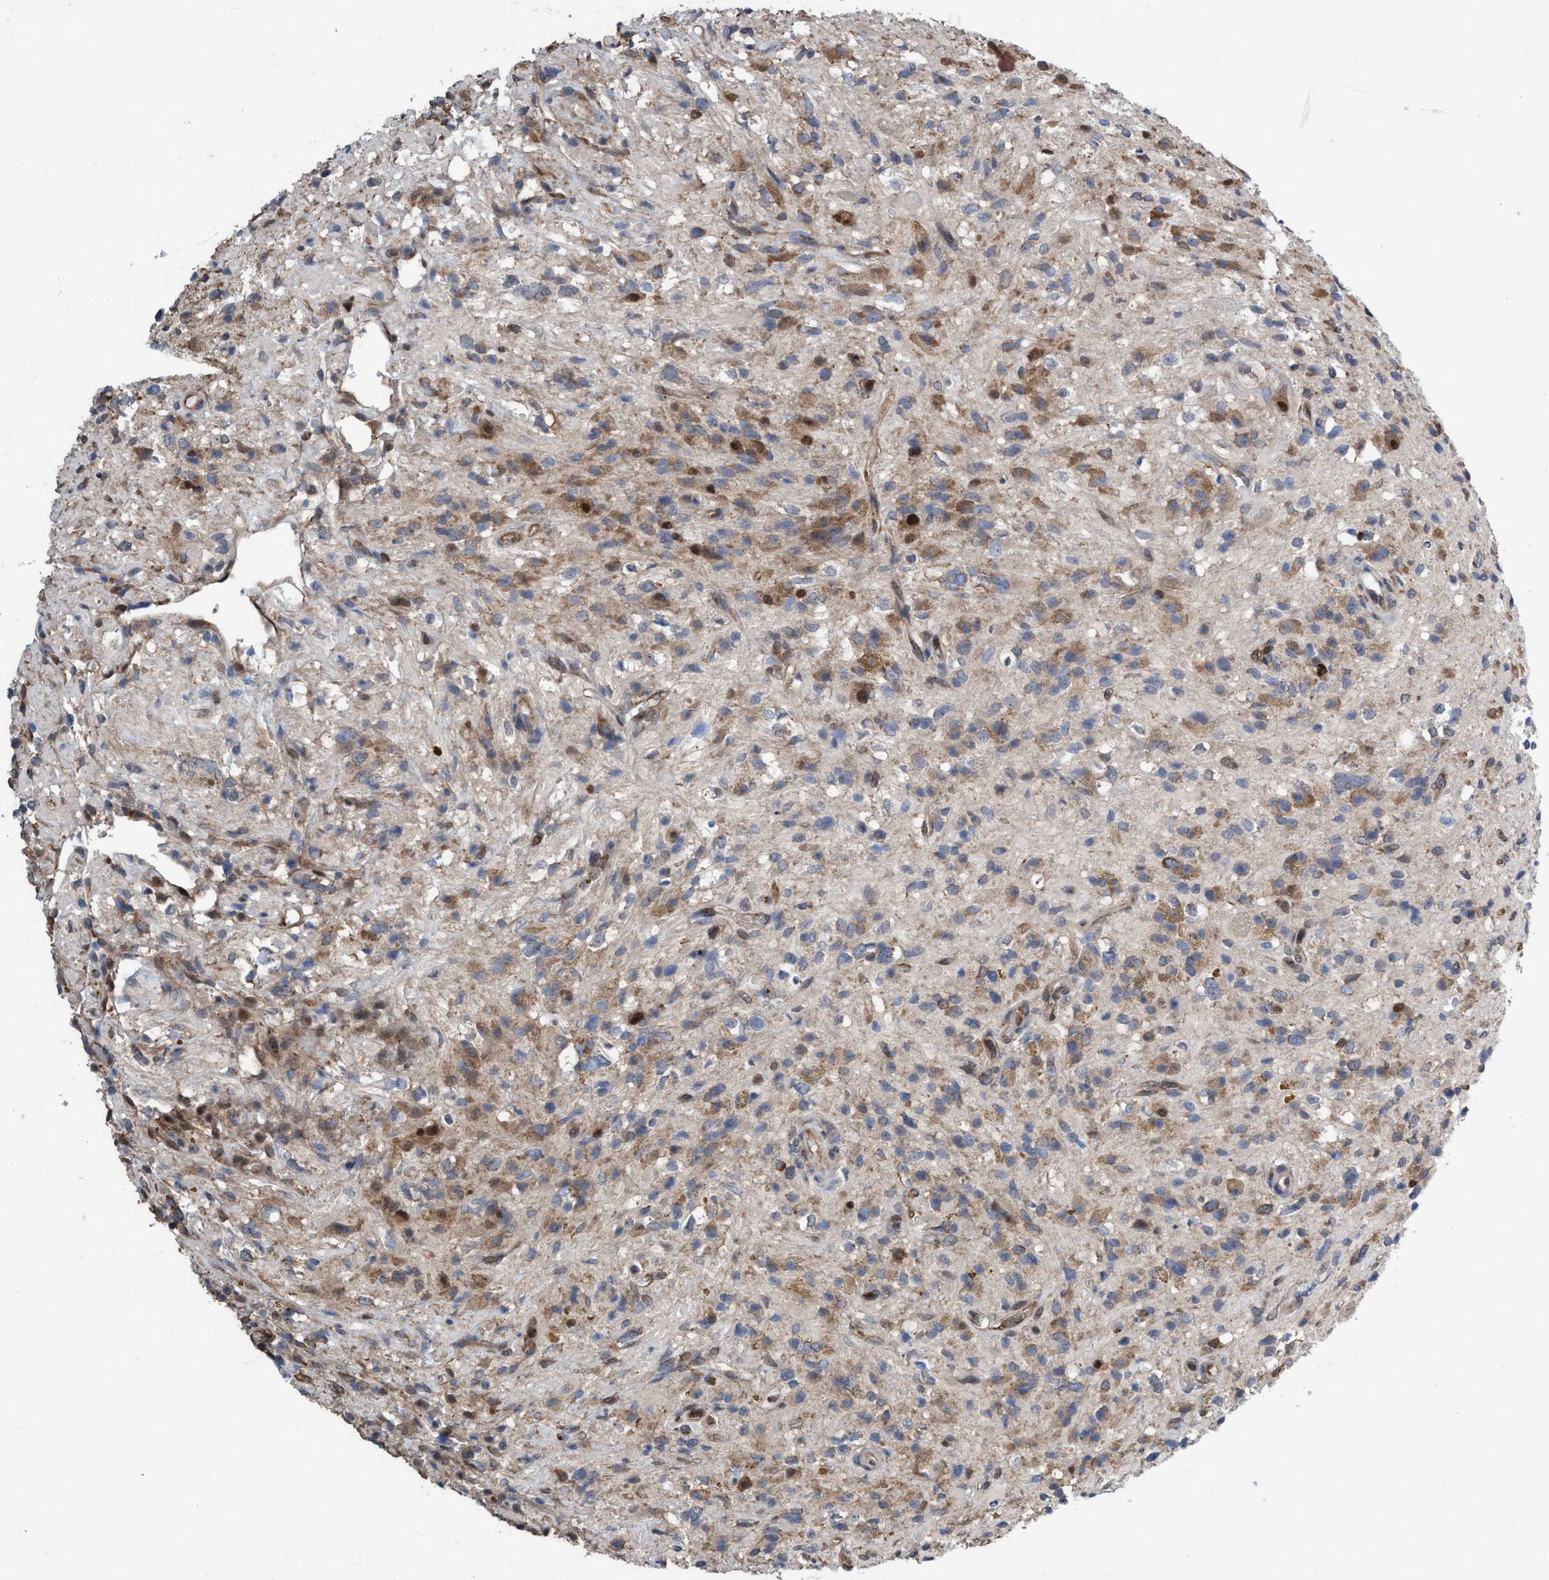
{"staining": {"intensity": "moderate", "quantity": "25%-75%", "location": "cytoplasmic/membranous"}, "tissue": "glioma", "cell_type": "Tumor cells", "image_type": "cancer", "snomed": [{"axis": "morphology", "description": "Glioma, malignant, High grade"}, {"axis": "topography", "description": "Brain"}], "caption": "Immunohistochemical staining of human malignant high-grade glioma exhibits moderate cytoplasmic/membranous protein expression in approximately 25%-75% of tumor cells.", "gene": "METAP2", "patient": {"sex": "male", "age": 33}}